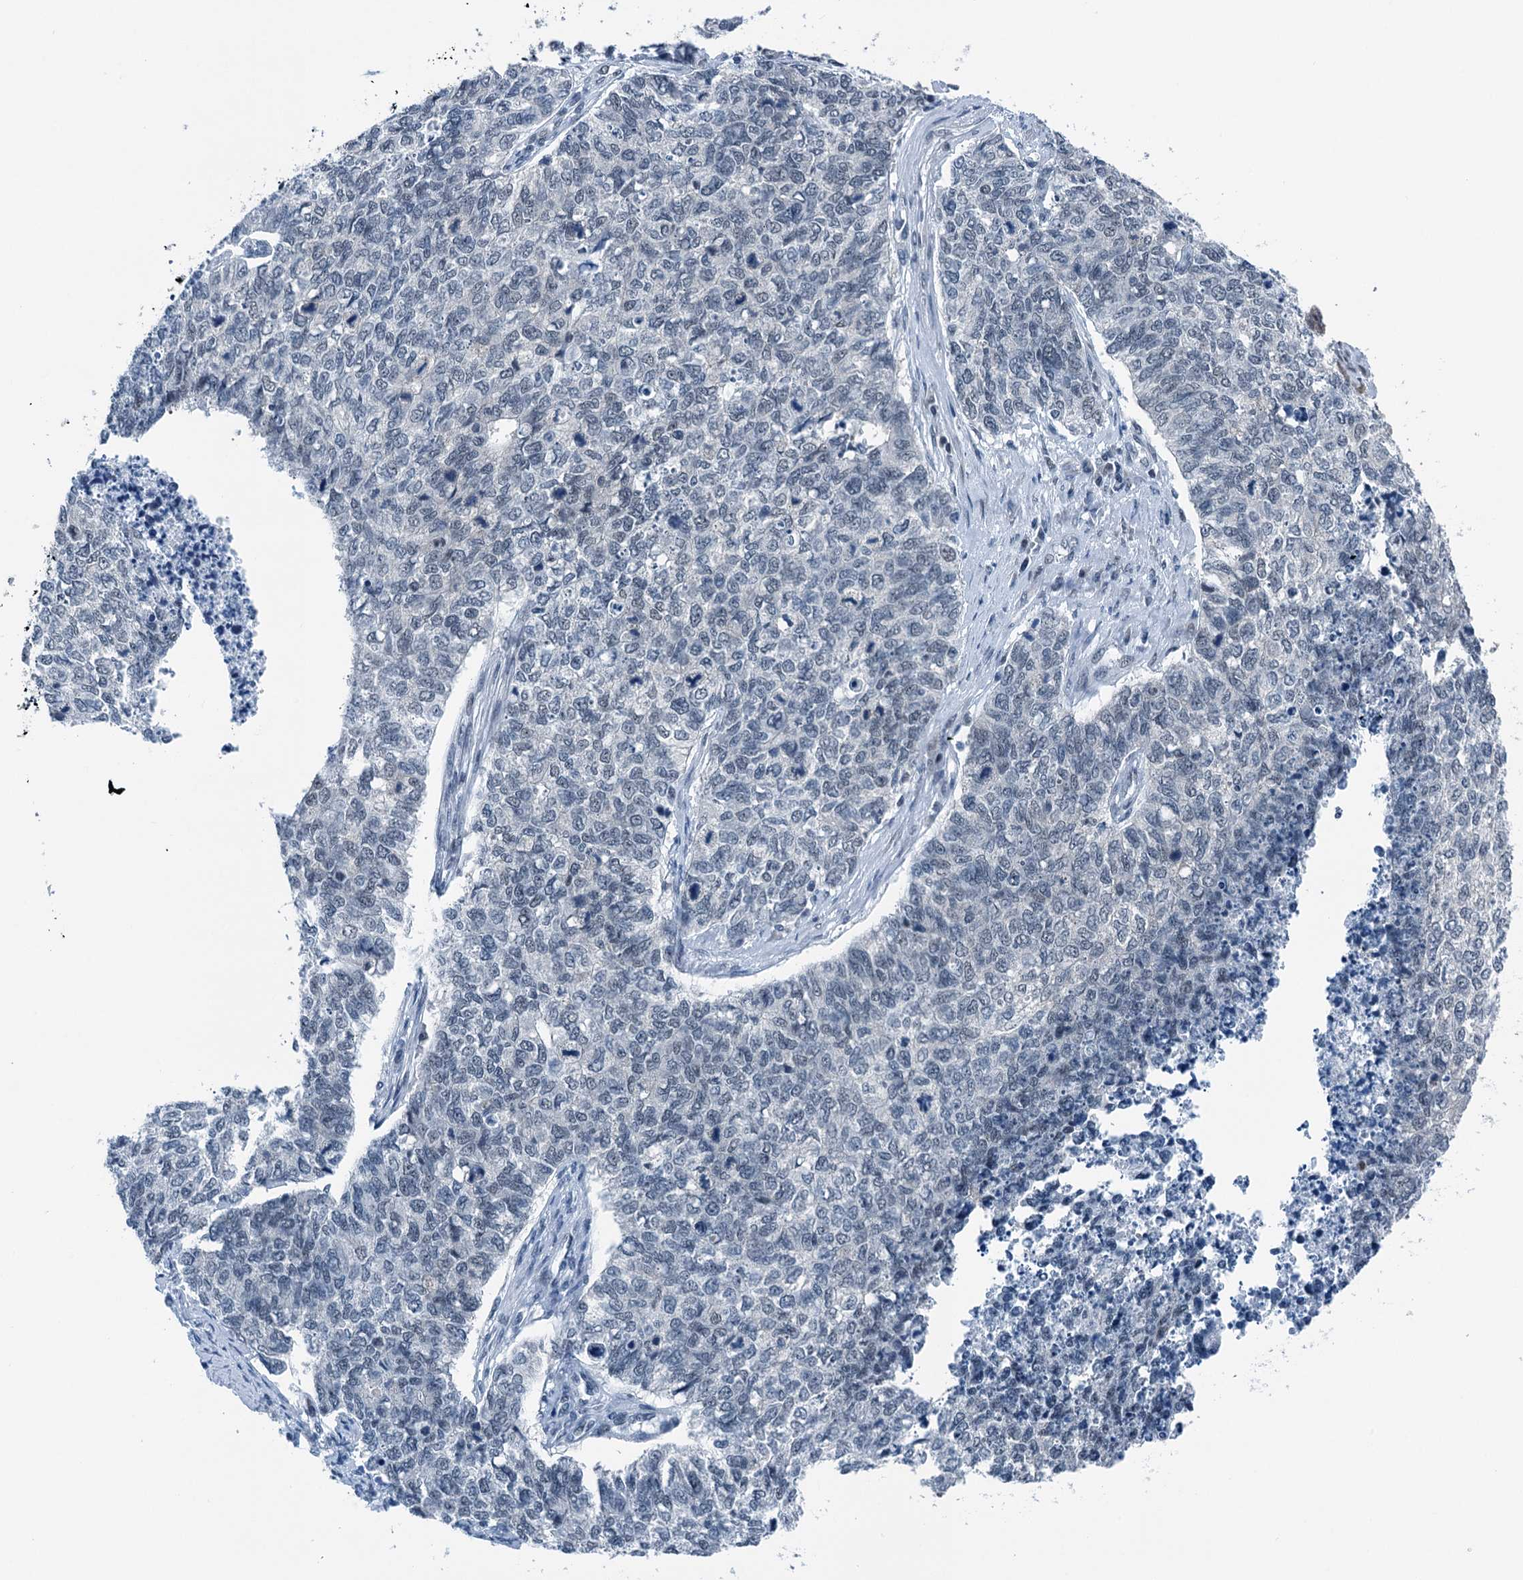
{"staining": {"intensity": "negative", "quantity": "none", "location": "none"}, "tissue": "cervical cancer", "cell_type": "Tumor cells", "image_type": "cancer", "snomed": [{"axis": "morphology", "description": "Squamous cell carcinoma, NOS"}, {"axis": "topography", "description": "Cervix"}], "caption": "Tumor cells show no significant protein staining in squamous cell carcinoma (cervical). (IHC, brightfield microscopy, high magnification).", "gene": "TRPT1", "patient": {"sex": "female", "age": 63}}